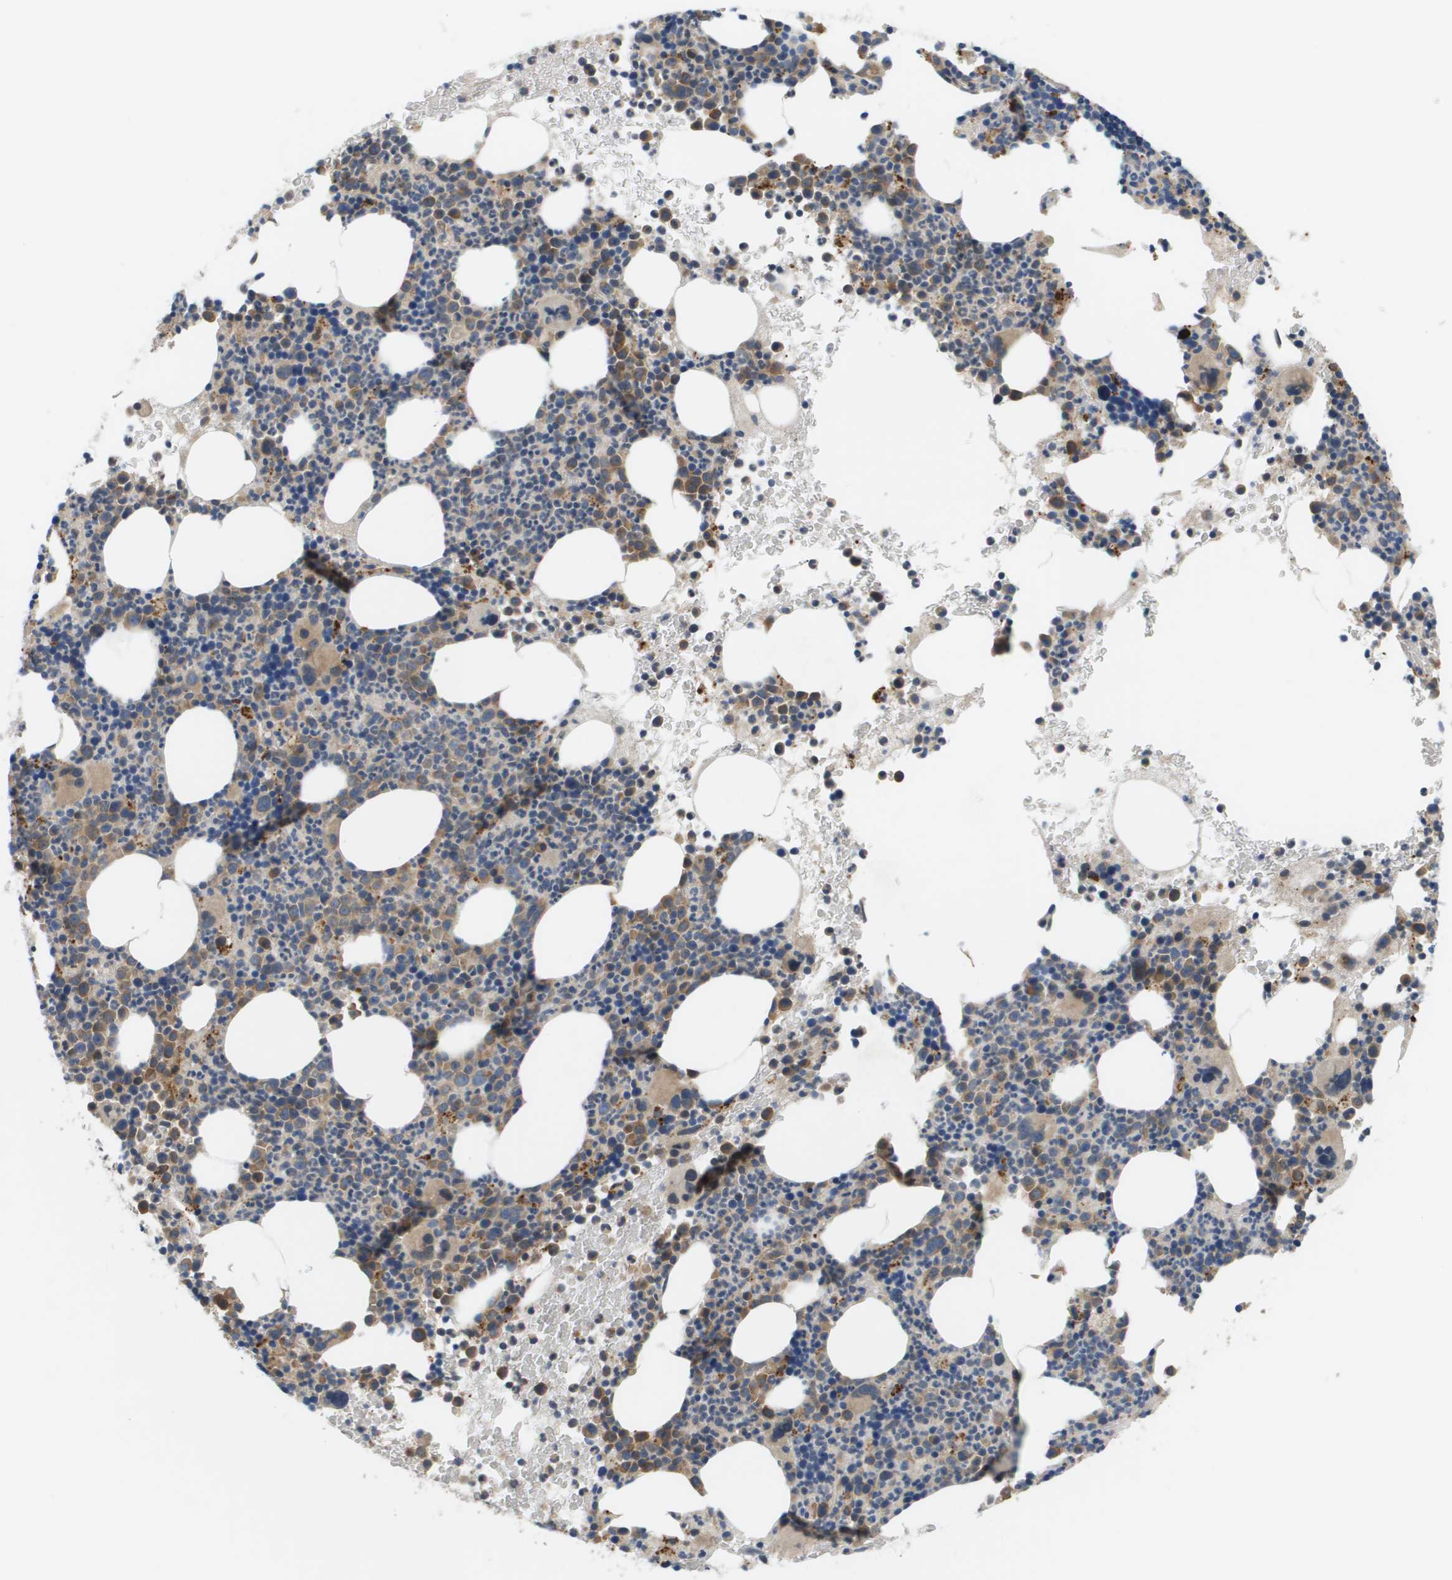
{"staining": {"intensity": "moderate", "quantity": "25%-75%", "location": "cytoplasmic/membranous"}, "tissue": "bone marrow", "cell_type": "Hematopoietic cells", "image_type": "normal", "snomed": [{"axis": "morphology", "description": "Normal tissue, NOS"}, {"axis": "morphology", "description": "Inflammation, NOS"}, {"axis": "topography", "description": "Bone marrow"}], "caption": "Immunohistochemical staining of normal human bone marrow demonstrates medium levels of moderate cytoplasmic/membranous expression in approximately 25%-75% of hematopoietic cells.", "gene": "SLC25A20", "patient": {"sex": "male", "age": 73}}